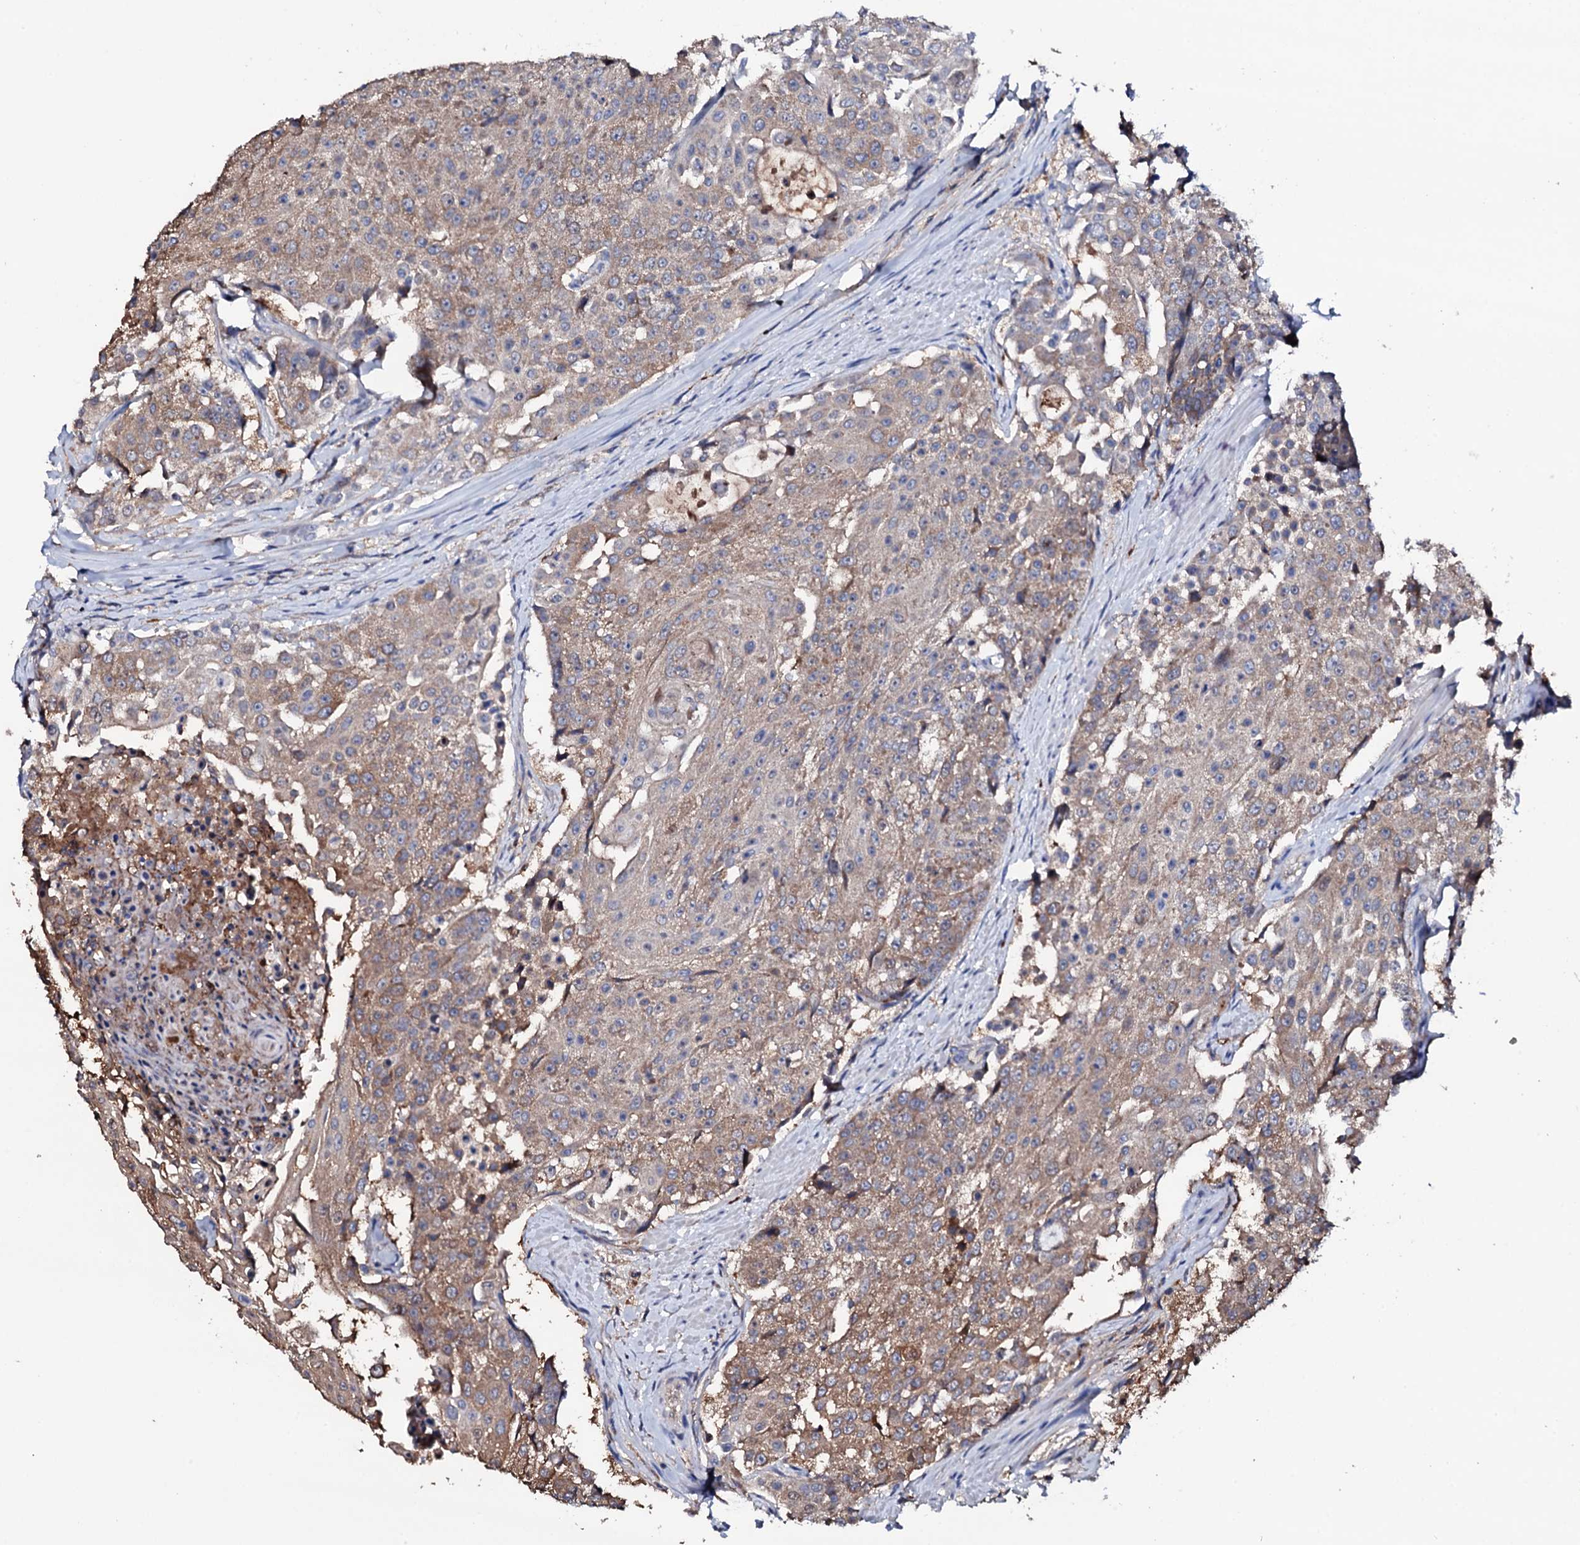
{"staining": {"intensity": "weak", "quantity": ">75%", "location": "cytoplasmic/membranous"}, "tissue": "urothelial cancer", "cell_type": "Tumor cells", "image_type": "cancer", "snomed": [{"axis": "morphology", "description": "Urothelial carcinoma, High grade"}, {"axis": "topography", "description": "Urinary bladder"}], "caption": "Urothelial cancer stained for a protein exhibits weak cytoplasmic/membranous positivity in tumor cells.", "gene": "TCAF2", "patient": {"sex": "female", "age": 63}}